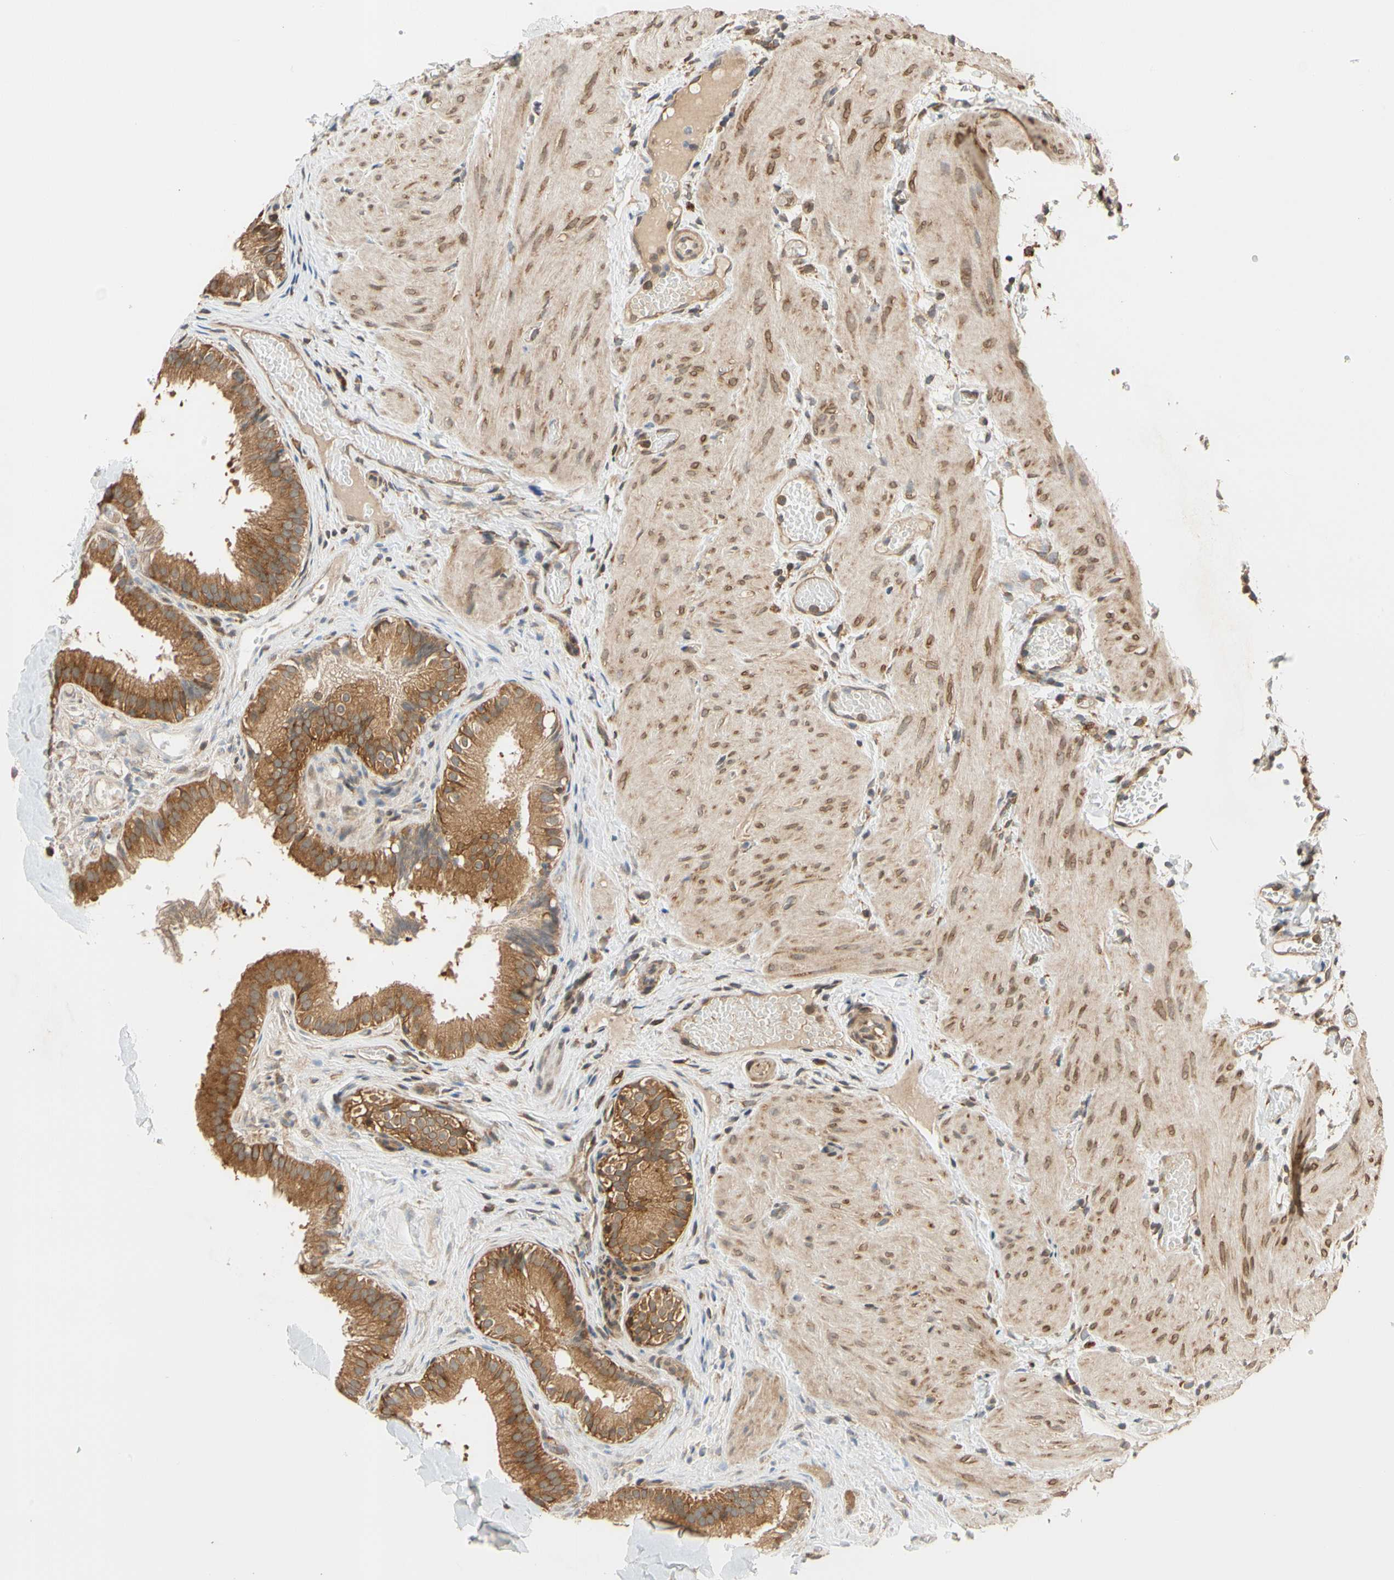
{"staining": {"intensity": "strong", "quantity": ">75%", "location": "cytoplasmic/membranous"}, "tissue": "gallbladder", "cell_type": "Glandular cells", "image_type": "normal", "snomed": [{"axis": "morphology", "description": "Normal tissue, NOS"}, {"axis": "topography", "description": "Gallbladder"}], "caption": "Unremarkable gallbladder exhibits strong cytoplasmic/membranous positivity in about >75% of glandular cells, visualized by immunohistochemistry. (DAB IHC with brightfield microscopy, high magnification).", "gene": "ANKHD1", "patient": {"sex": "female", "age": 26}}